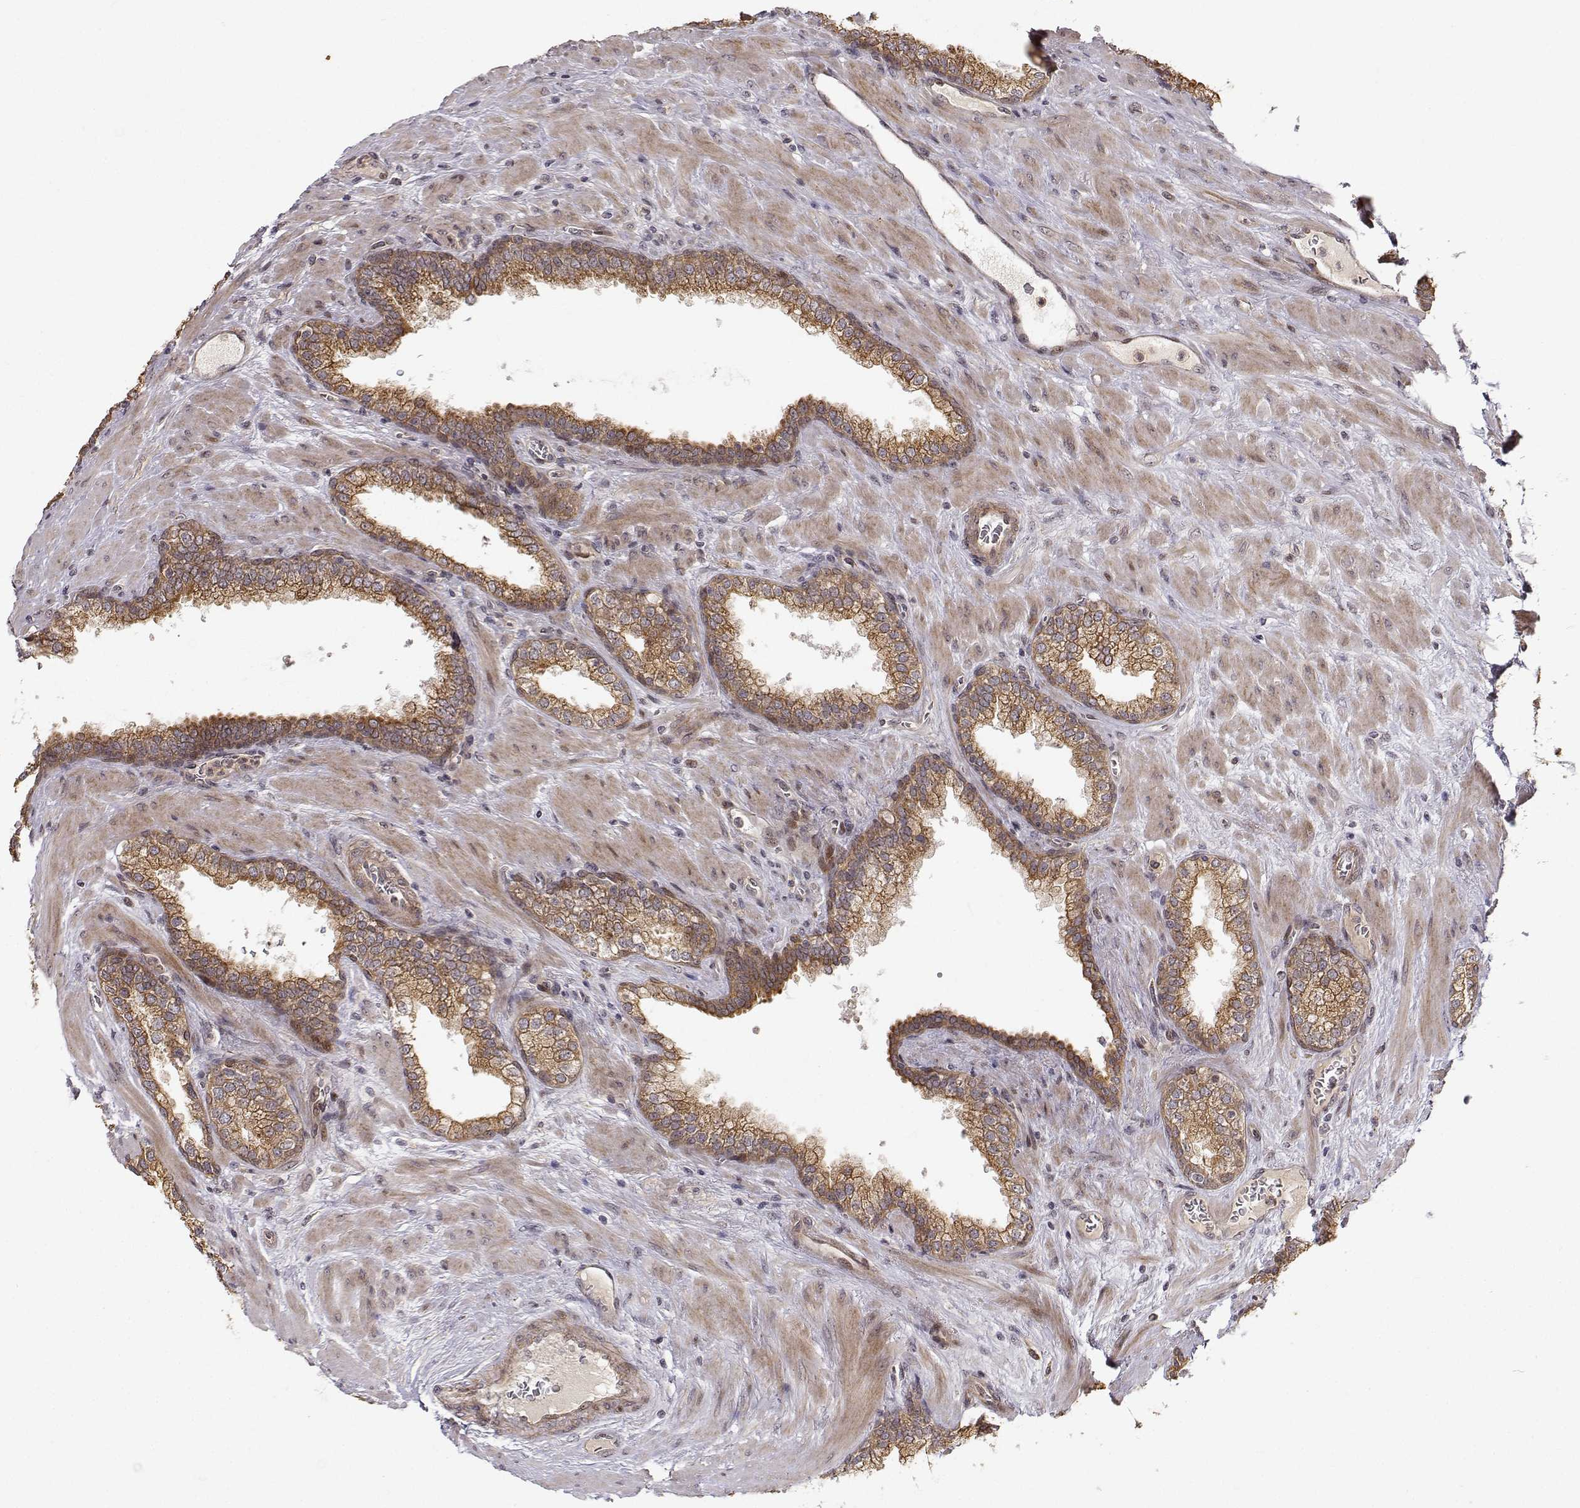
{"staining": {"intensity": "strong", "quantity": "25%-75%", "location": "cytoplasmic/membranous"}, "tissue": "prostate cancer", "cell_type": "Tumor cells", "image_type": "cancer", "snomed": [{"axis": "morphology", "description": "Adenocarcinoma, NOS"}, {"axis": "topography", "description": "Prostate"}], "caption": "The image demonstrates a brown stain indicating the presence of a protein in the cytoplasmic/membranous of tumor cells in prostate cancer (adenocarcinoma). (DAB = brown stain, brightfield microscopy at high magnification).", "gene": "APC", "patient": {"sex": "male", "age": 67}}